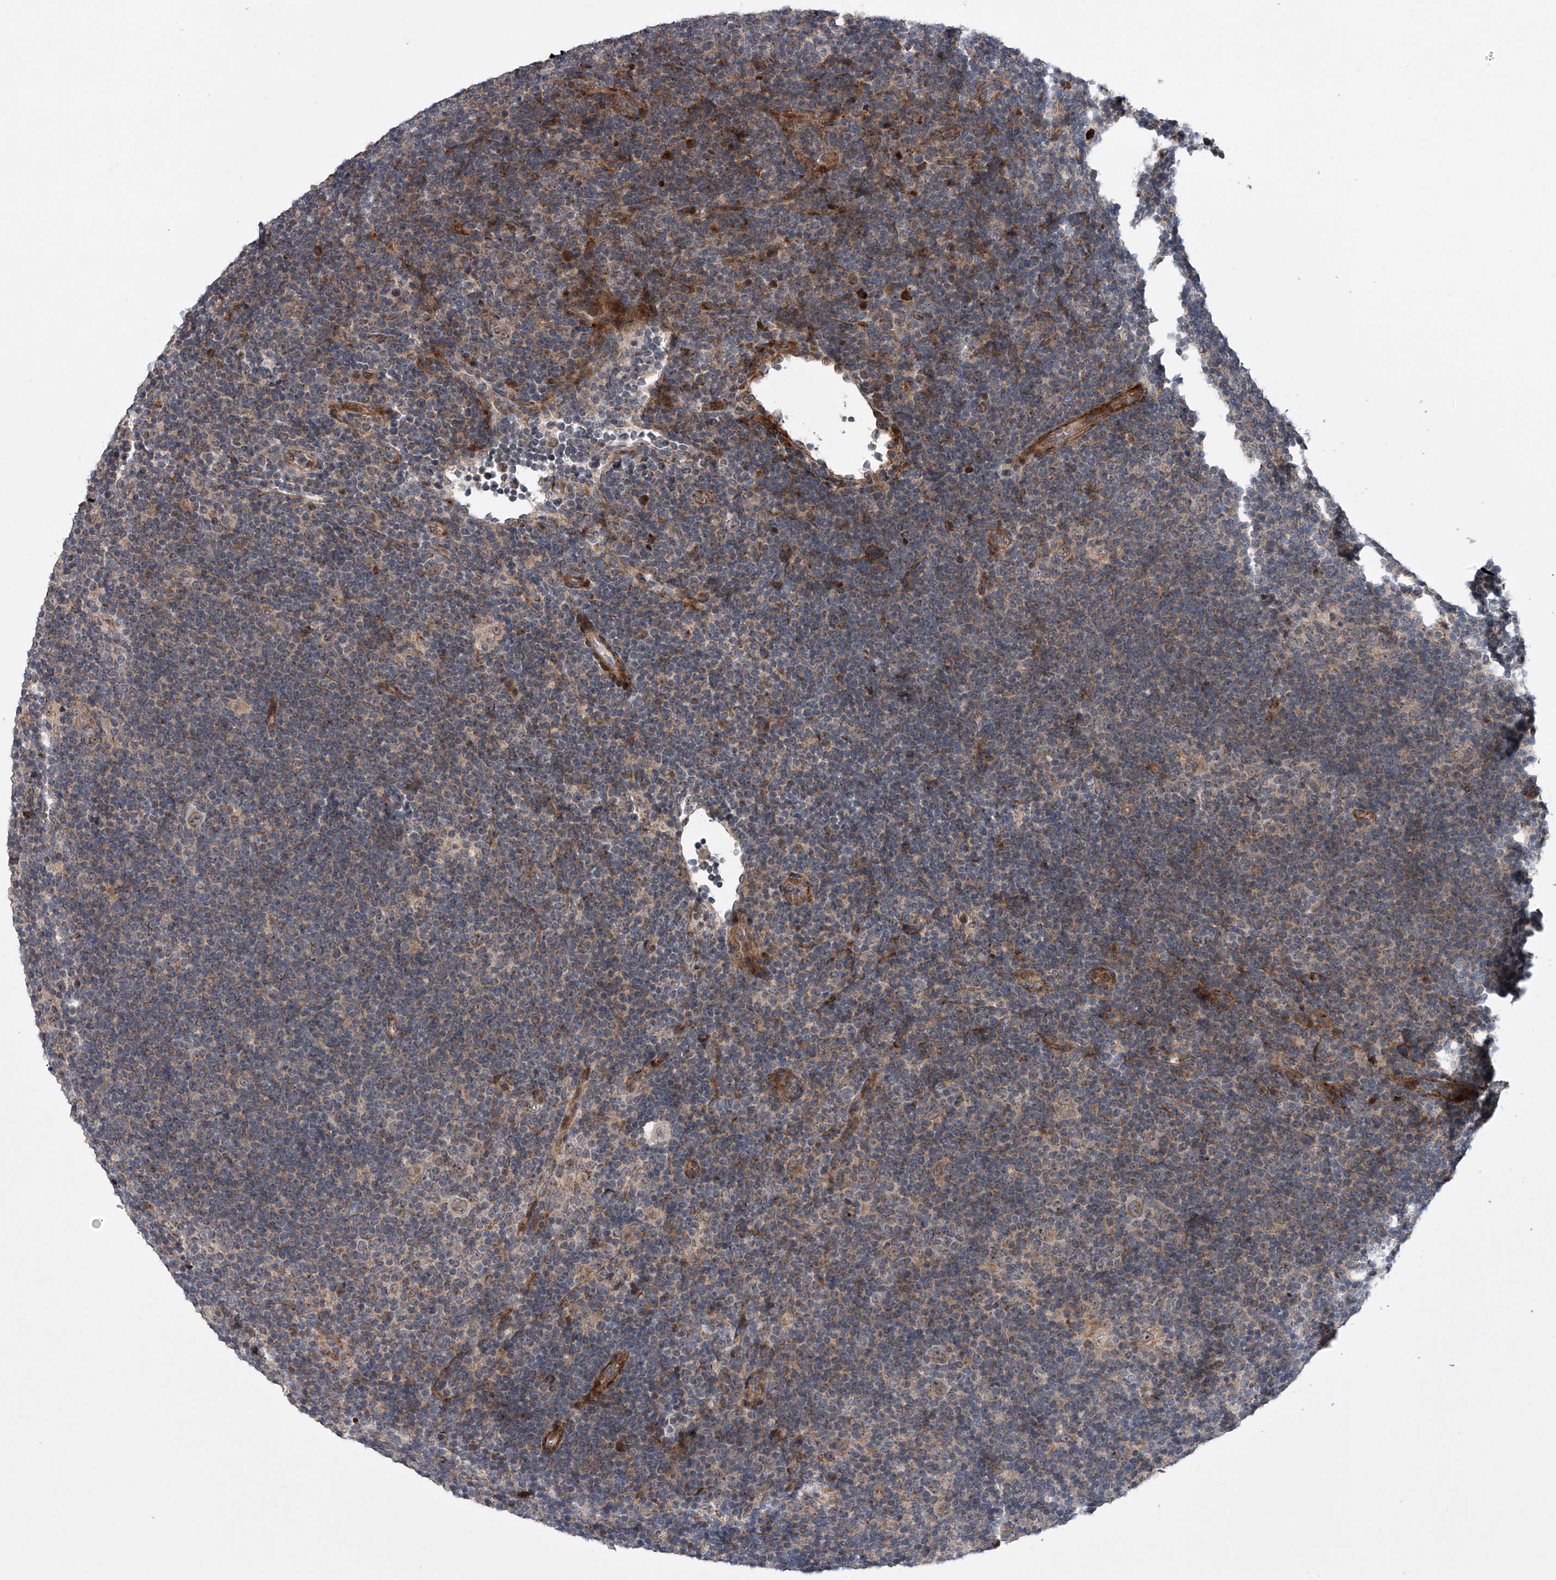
{"staining": {"intensity": "weak", "quantity": ">75%", "location": "cytoplasmic/membranous"}, "tissue": "lymphoma", "cell_type": "Tumor cells", "image_type": "cancer", "snomed": [{"axis": "morphology", "description": "Hodgkin's disease, NOS"}, {"axis": "topography", "description": "Lymph node"}], "caption": "Immunohistochemical staining of lymphoma demonstrates low levels of weak cytoplasmic/membranous expression in approximately >75% of tumor cells. (IHC, brightfield microscopy, high magnification).", "gene": "DLGAP2", "patient": {"sex": "female", "age": 57}}